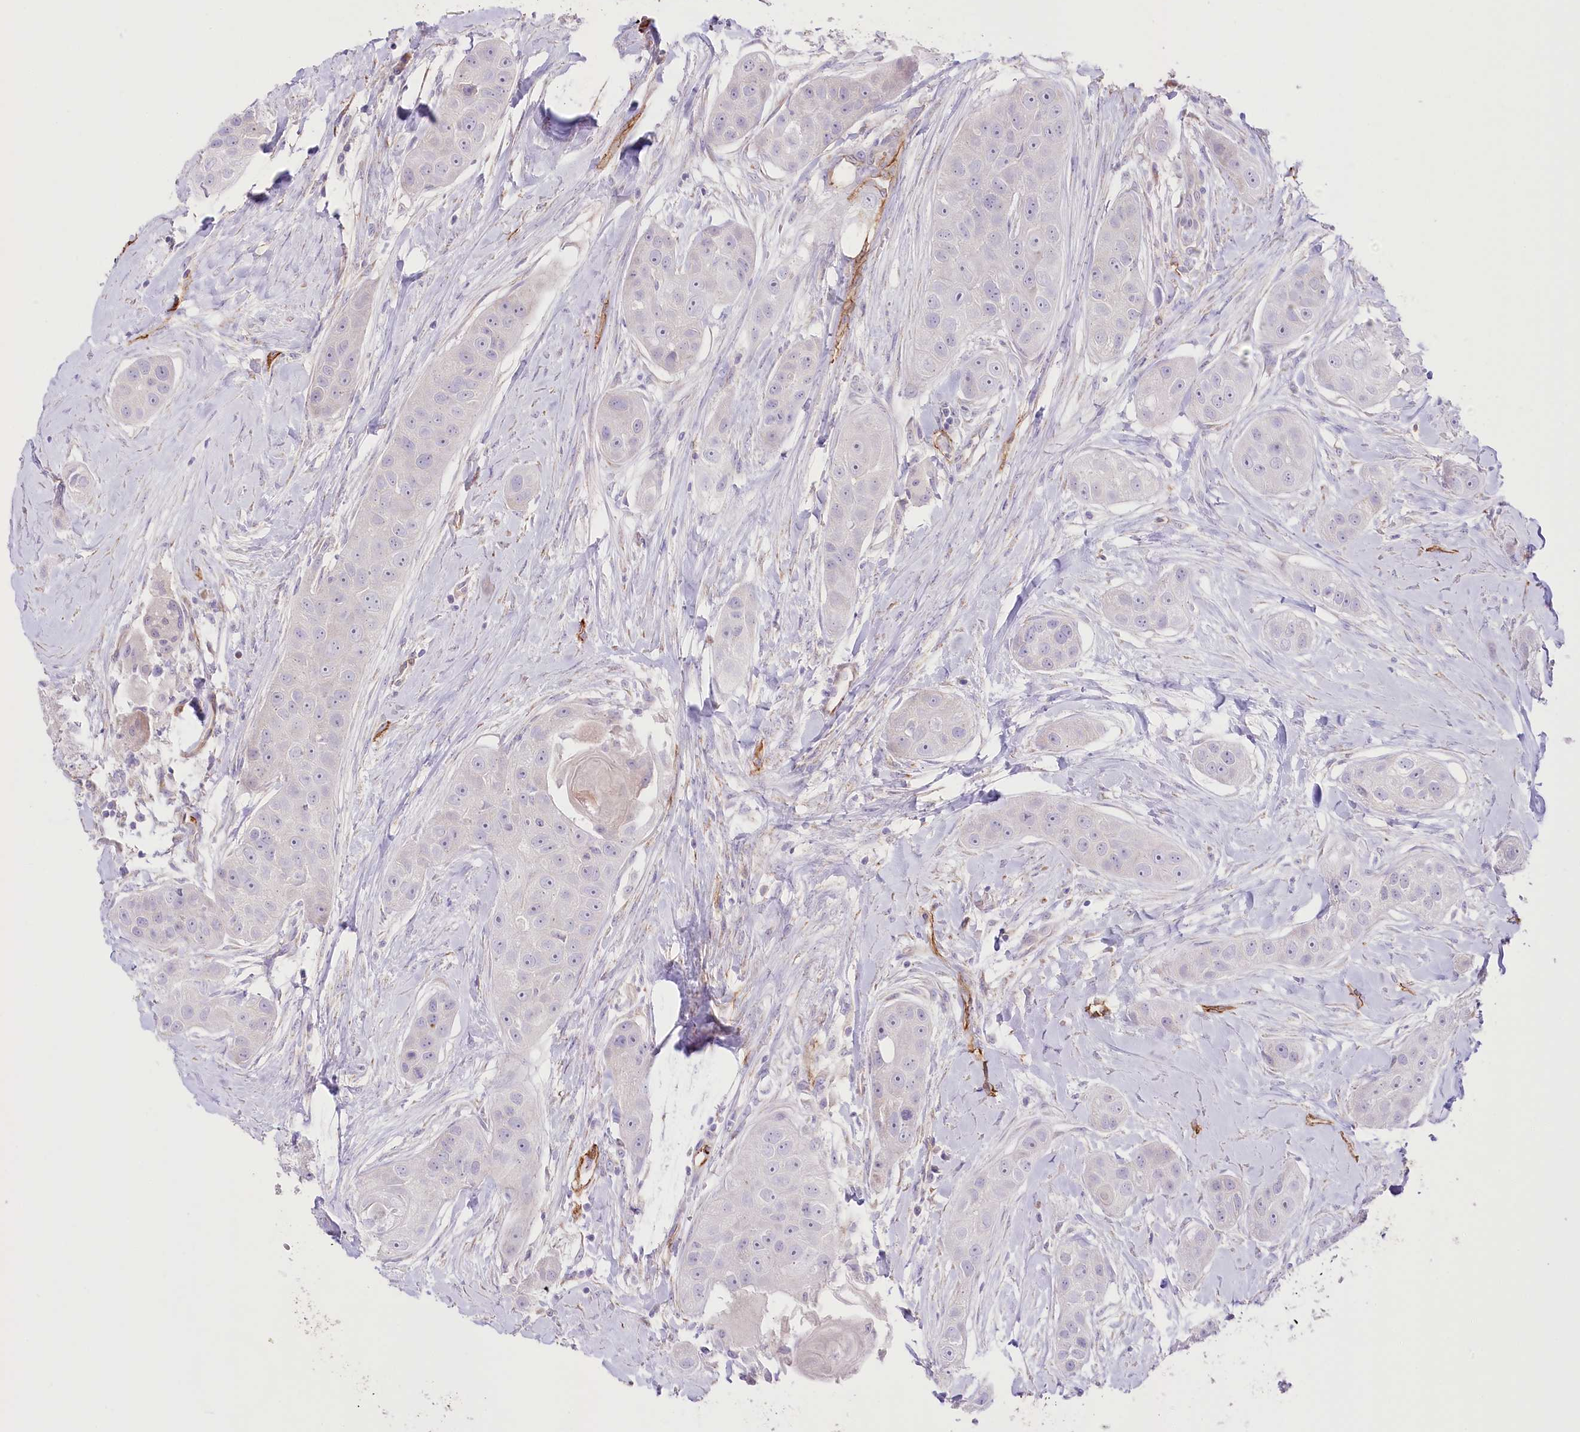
{"staining": {"intensity": "negative", "quantity": "none", "location": "none"}, "tissue": "head and neck cancer", "cell_type": "Tumor cells", "image_type": "cancer", "snomed": [{"axis": "morphology", "description": "Normal tissue, NOS"}, {"axis": "morphology", "description": "Squamous cell carcinoma, NOS"}, {"axis": "topography", "description": "Skeletal muscle"}, {"axis": "topography", "description": "Head-Neck"}], "caption": "Tumor cells are negative for brown protein staining in head and neck squamous cell carcinoma.", "gene": "SLC39A10", "patient": {"sex": "male", "age": 51}}